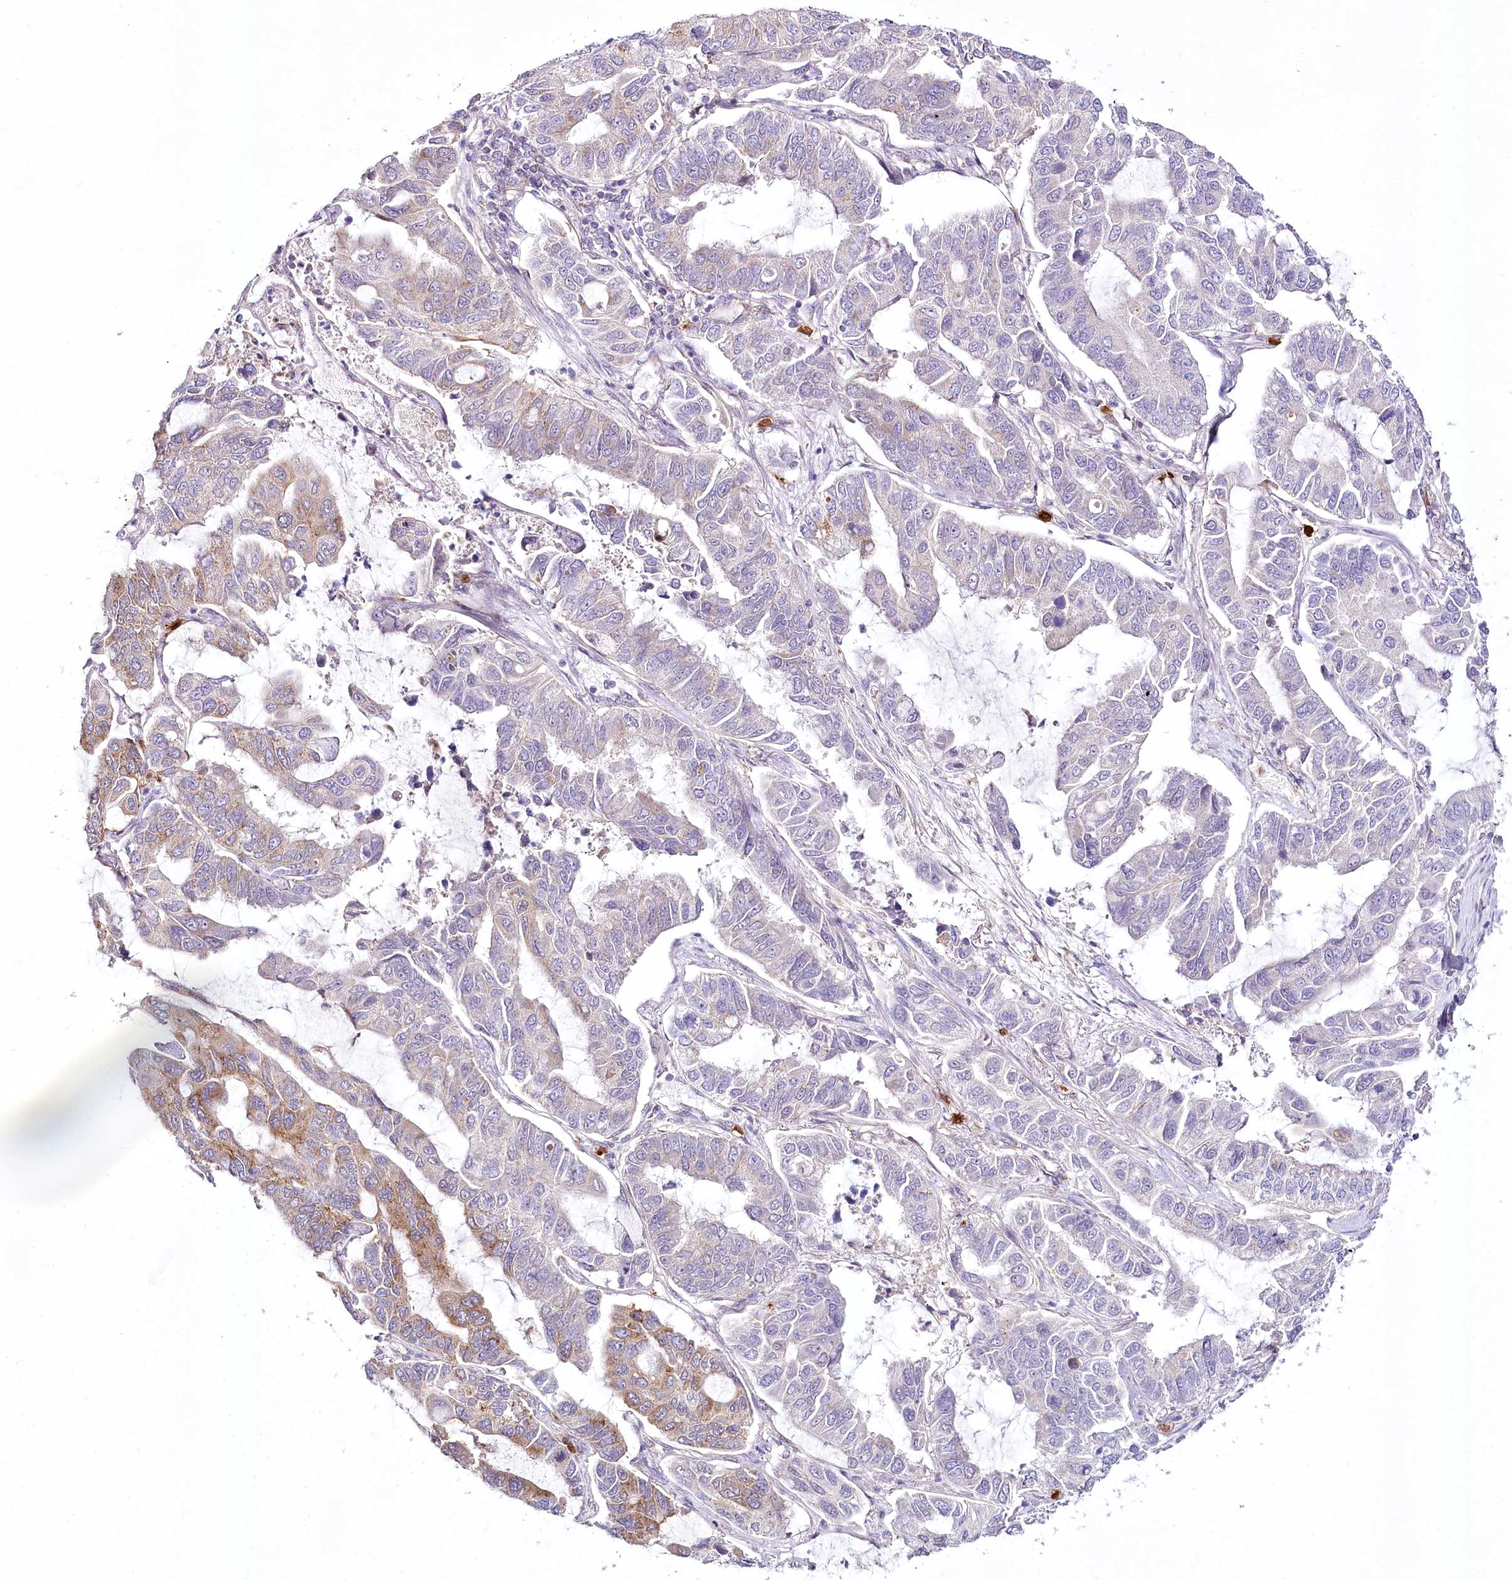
{"staining": {"intensity": "moderate", "quantity": "25%-75%", "location": "cytoplasmic/membranous"}, "tissue": "lung cancer", "cell_type": "Tumor cells", "image_type": "cancer", "snomed": [{"axis": "morphology", "description": "Adenocarcinoma, NOS"}, {"axis": "topography", "description": "Lung"}], "caption": "Immunohistochemical staining of adenocarcinoma (lung) shows medium levels of moderate cytoplasmic/membranous positivity in approximately 25%-75% of tumor cells. (DAB (3,3'-diaminobenzidine) IHC, brown staining for protein, blue staining for nuclei).", "gene": "VWA5A", "patient": {"sex": "male", "age": 64}}